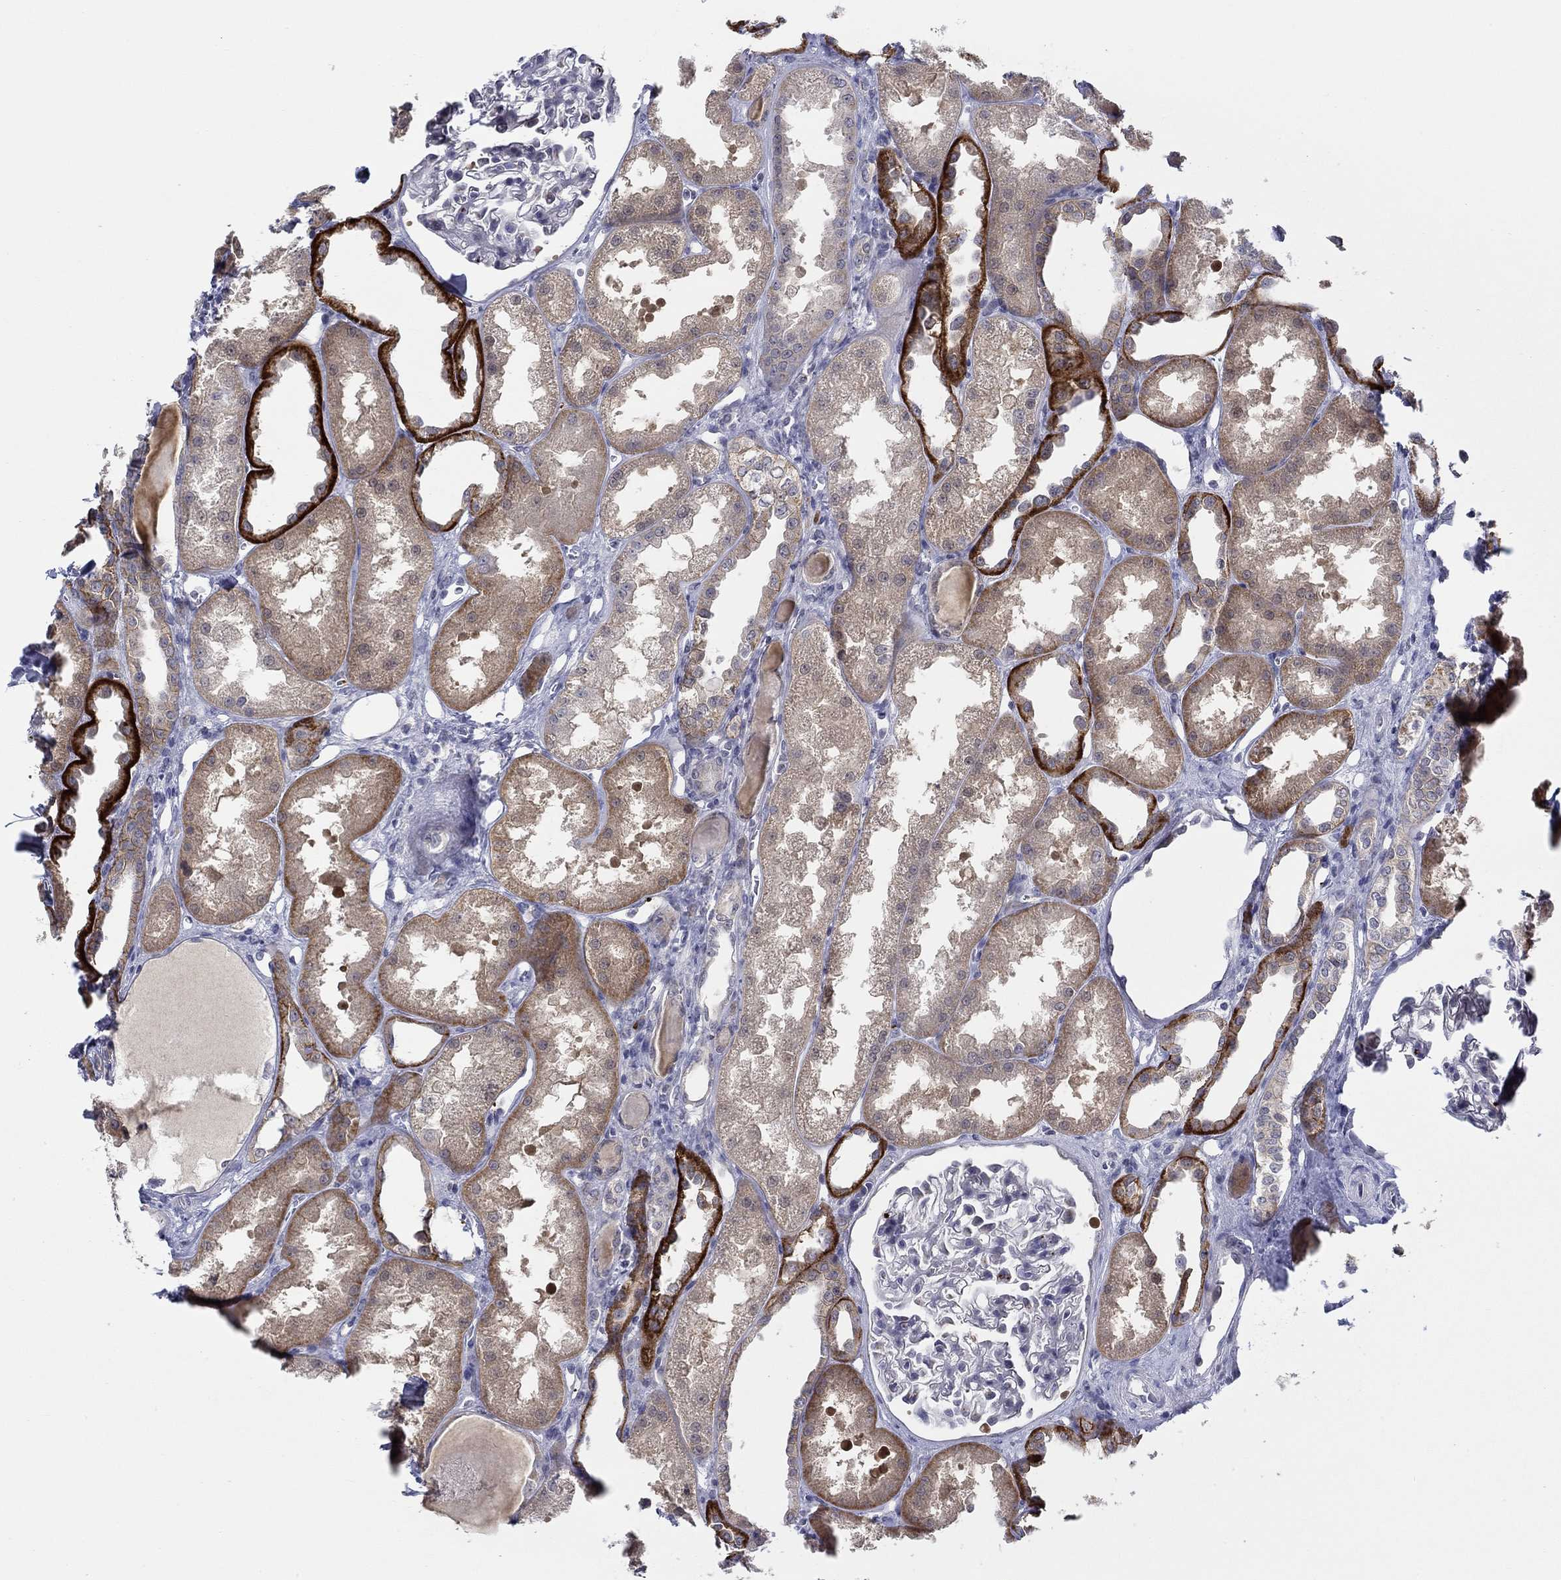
{"staining": {"intensity": "negative", "quantity": "none", "location": "none"}, "tissue": "kidney", "cell_type": "Cells in glomeruli", "image_type": "normal", "snomed": [{"axis": "morphology", "description": "Normal tissue, NOS"}, {"axis": "topography", "description": "Kidney"}], "caption": "This is an IHC photomicrograph of benign human kidney. There is no expression in cells in glomeruli.", "gene": "ALOX12", "patient": {"sex": "male", "age": 61}}